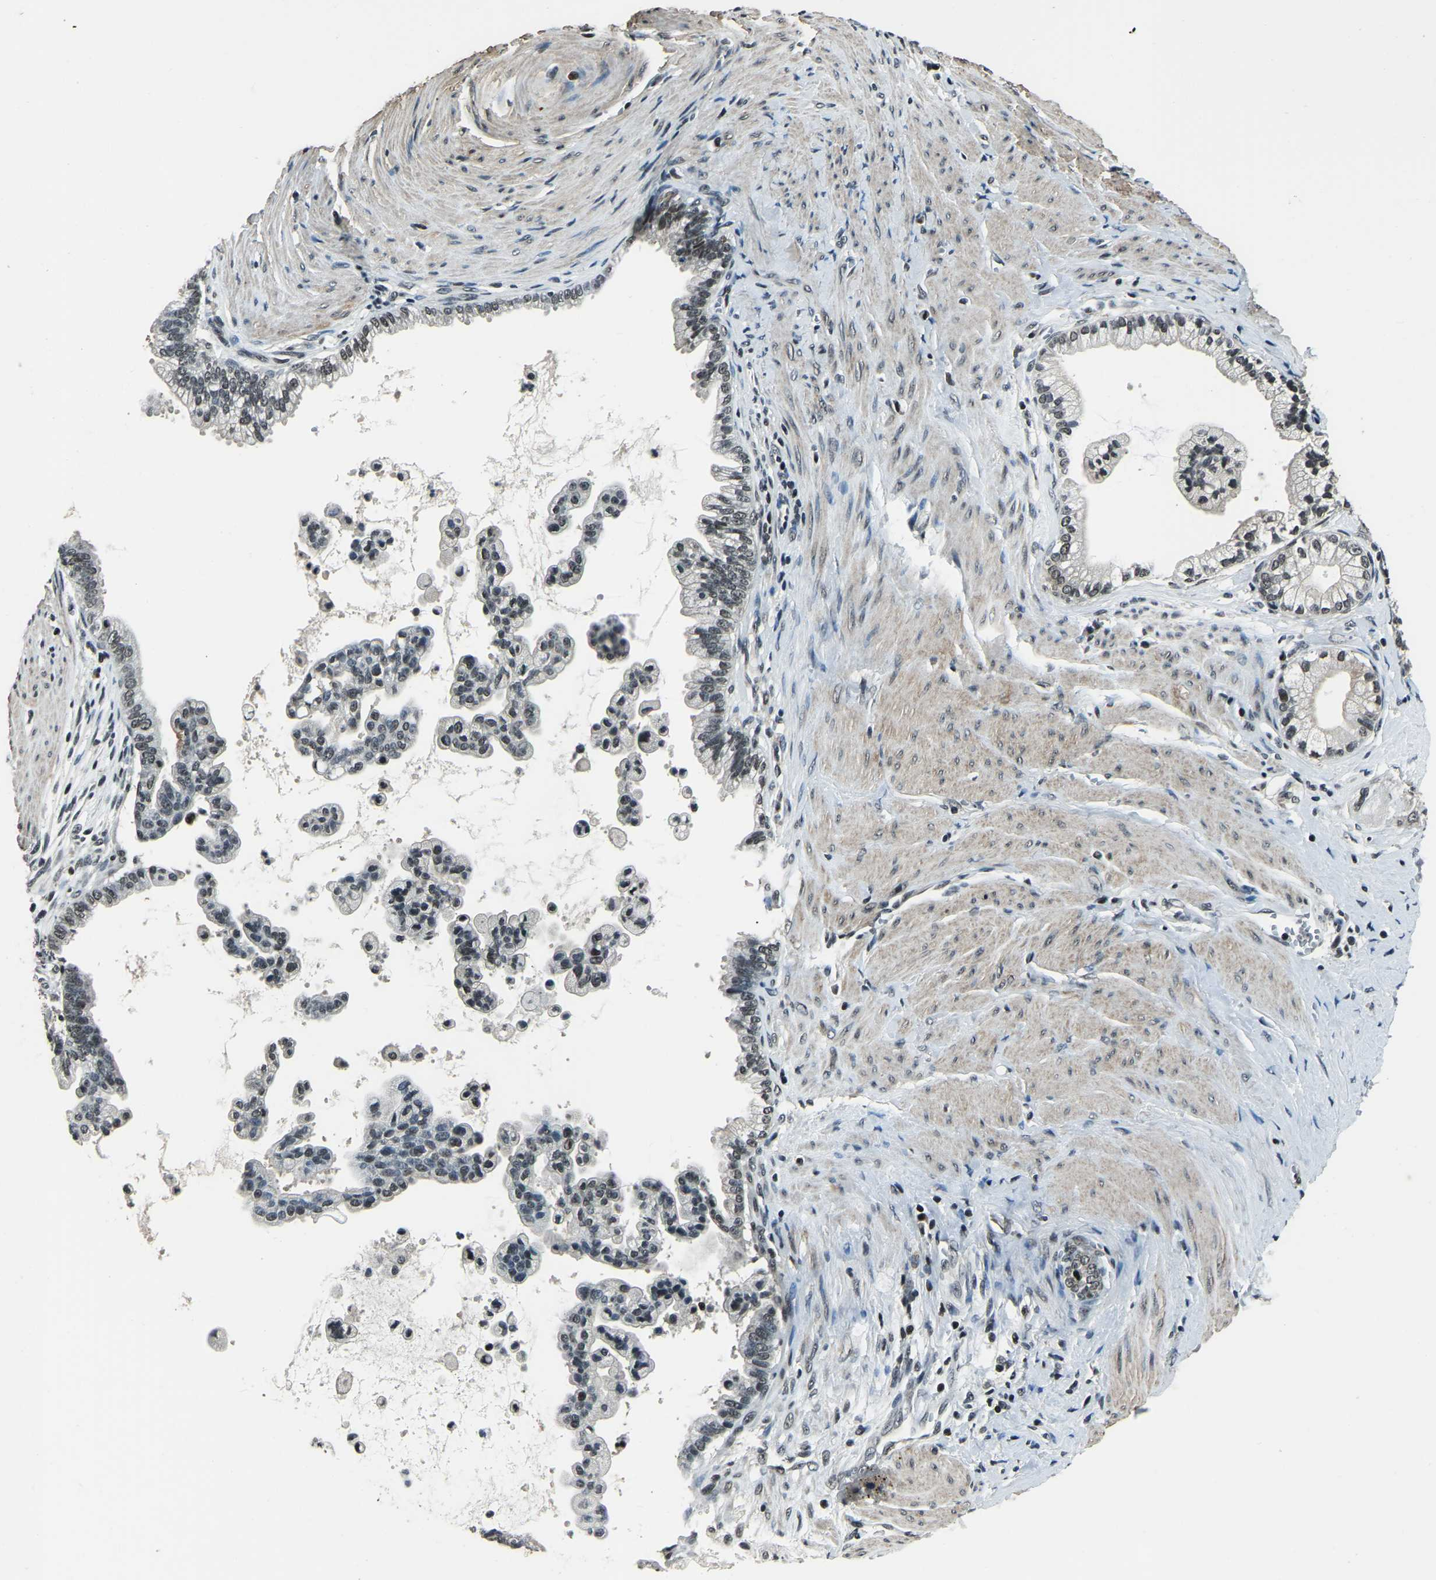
{"staining": {"intensity": "negative", "quantity": "none", "location": "none"}, "tissue": "pancreatic cancer", "cell_type": "Tumor cells", "image_type": "cancer", "snomed": [{"axis": "morphology", "description": "Adenocarcinoma, NOS"}, {"axis": "topography", "description": "Pancreas"}], "caption": "This is a micrograph of immunohistochemistry (IHC) staining of pancreatic cancer, which shows no expression in tumor cells.", "gene": "ANKIB1", "patient": {"sex": "male", "age": 69}}